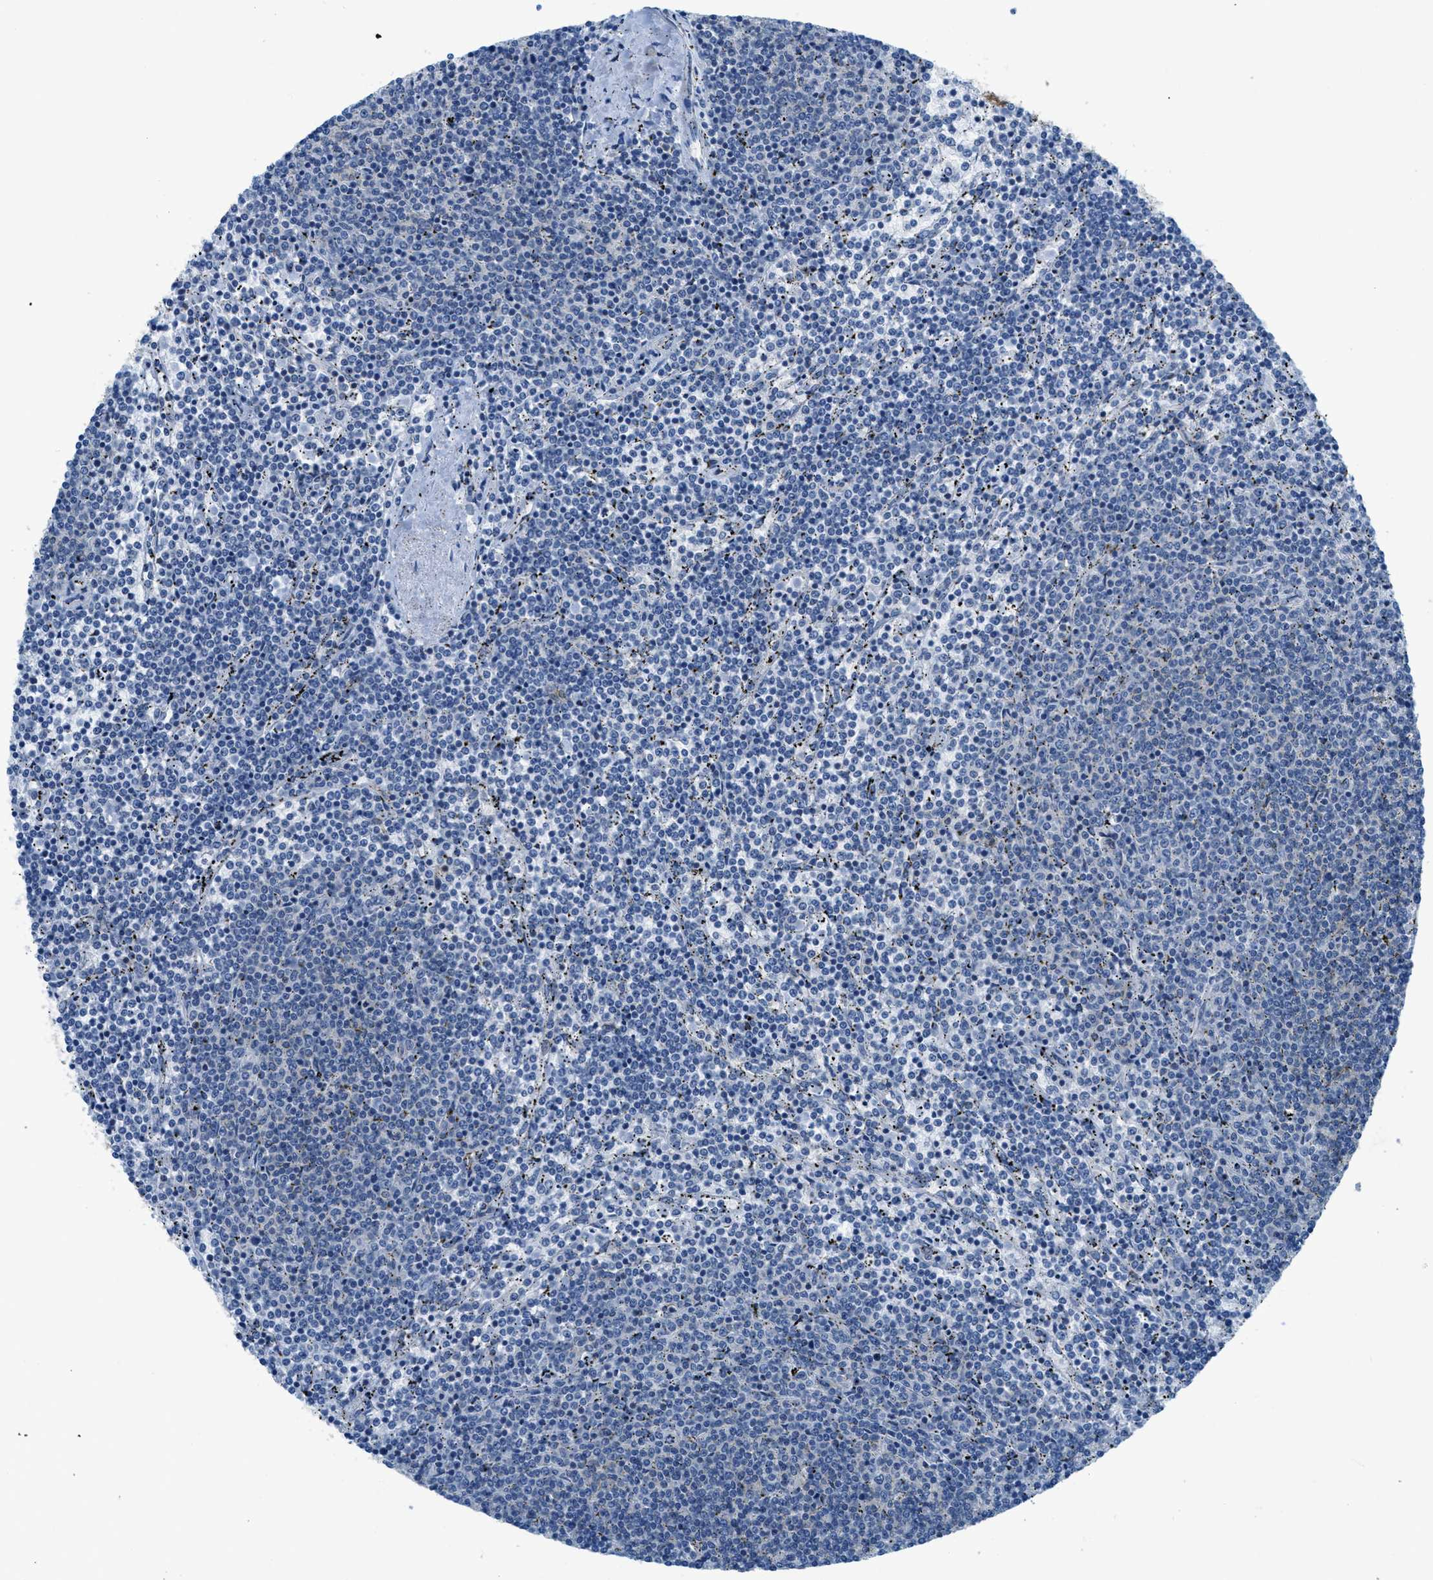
{"staining": {"intensity": "negative", "quantity": "none", "location": "none"}, "tissue": "lymphoma", "cell_type": "Tumor cells", "image_type": "cancer", "snomed": [{"axis": "morphology", "description": "Malignant lymphoma, non-Hodgkin's type, Low grade"}, {"axis": "topography", "description": "Spleen"}], "caption": "Immunohistochemical staining of human lymphoma reveals no significant expression in tumor cells. (Brightfield microscopy of DAB (3,3'-diaminobenzidine) immunohistochemistry (IHC) at high magnification).", "gene": "MAPRE2", "patient": {"sex": "female", "age": 50}}